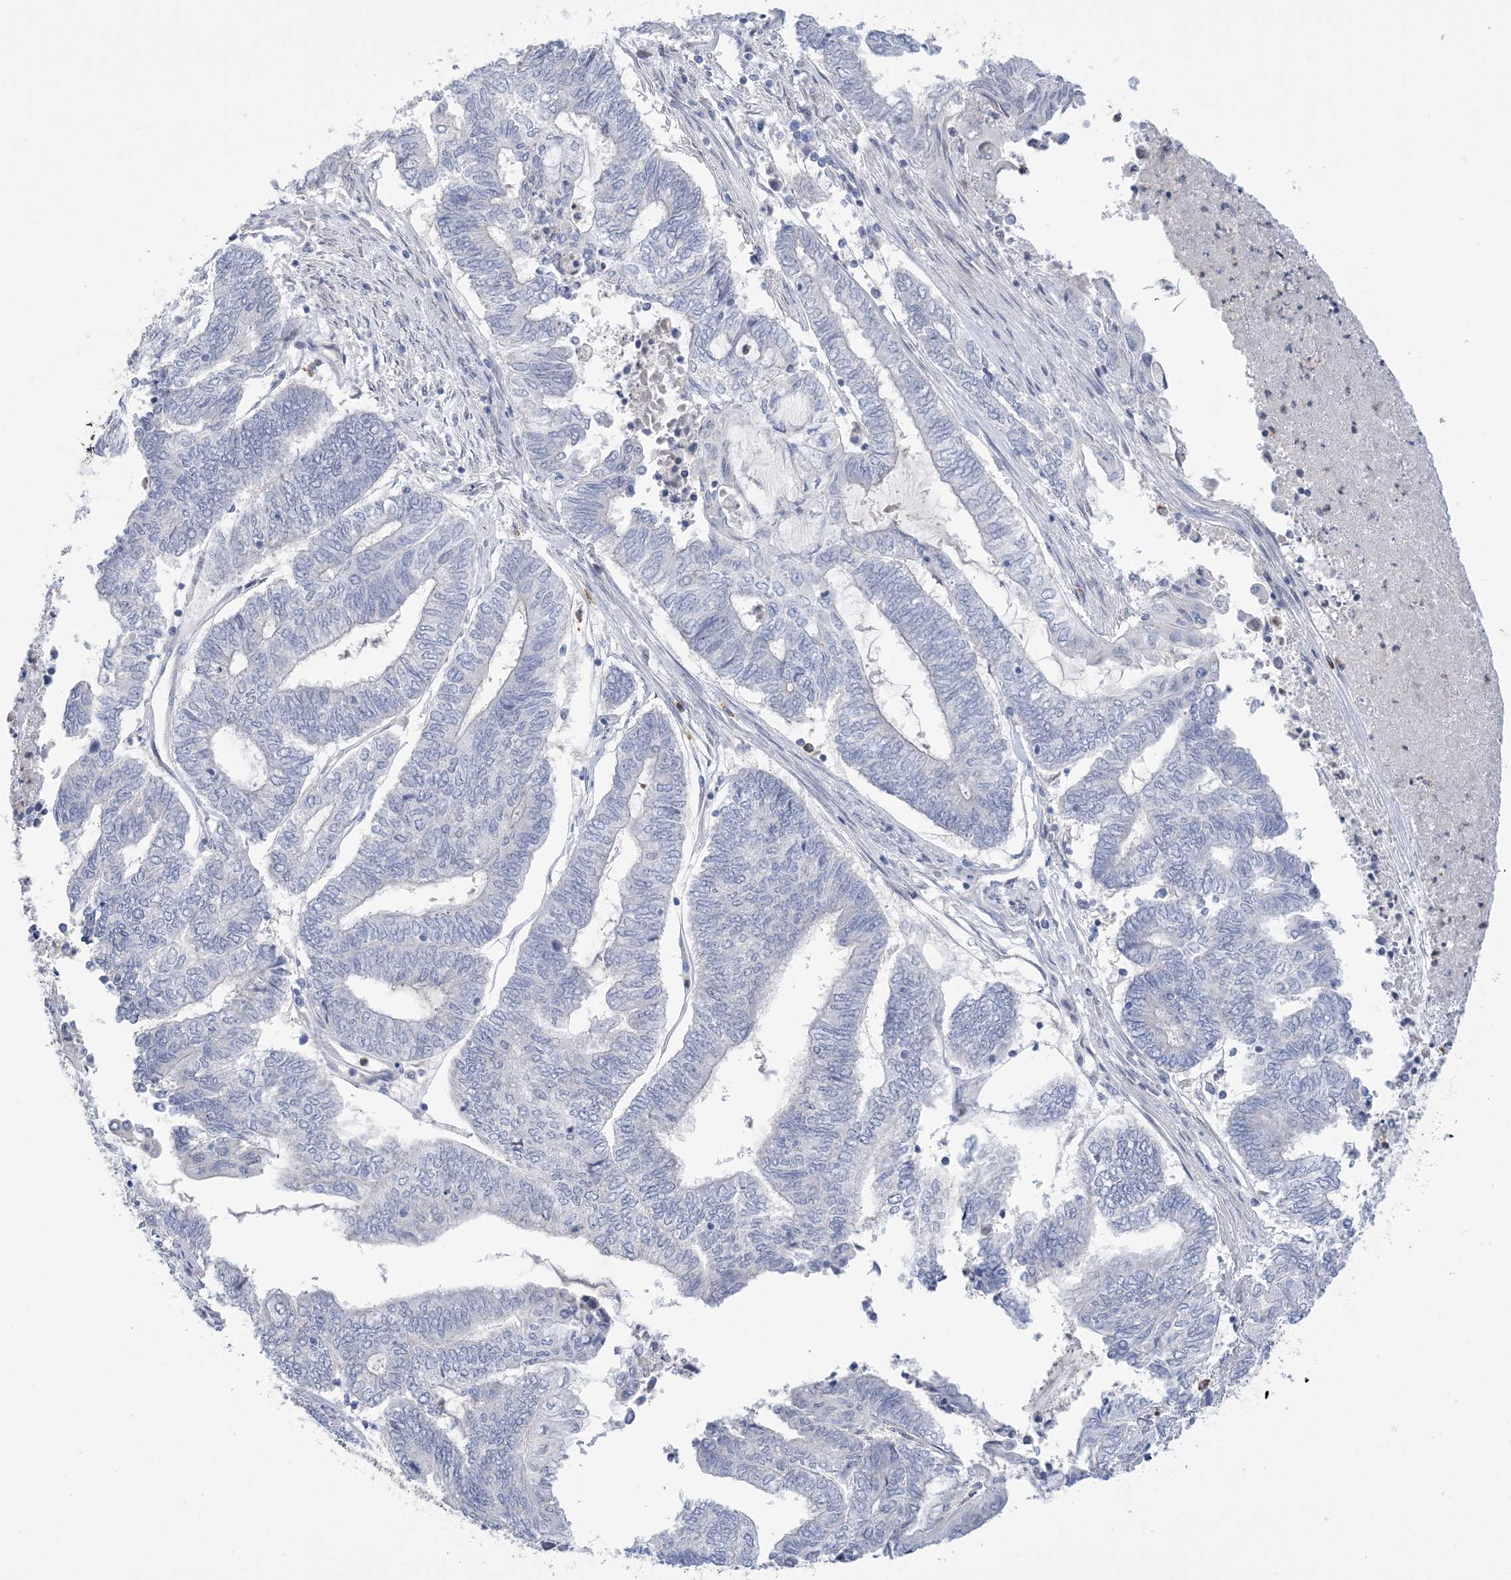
{"staining": {"intensity": "negative", "quantity": "none", "location": "none"}, "tissue": "endometrial cancer", "cell_type": "Tumor cells", "image_type": "cancer", "snomed": [{"axis": "morphology", "description": "Adenocarcinoma, NOS"}, {"axis": "topography", "description": "Uterus"}, {"axis": "topography", "description": "Endometrium"}], "caption": "An immunohistochemistry photomicrograph of adenocarcinoma (endometrial) is shown. There is no staining in tumor cells of adenocarcinoma (endometrial).", "gene": "TTYH1", "patient": {"sex": "female", "age": 70}}